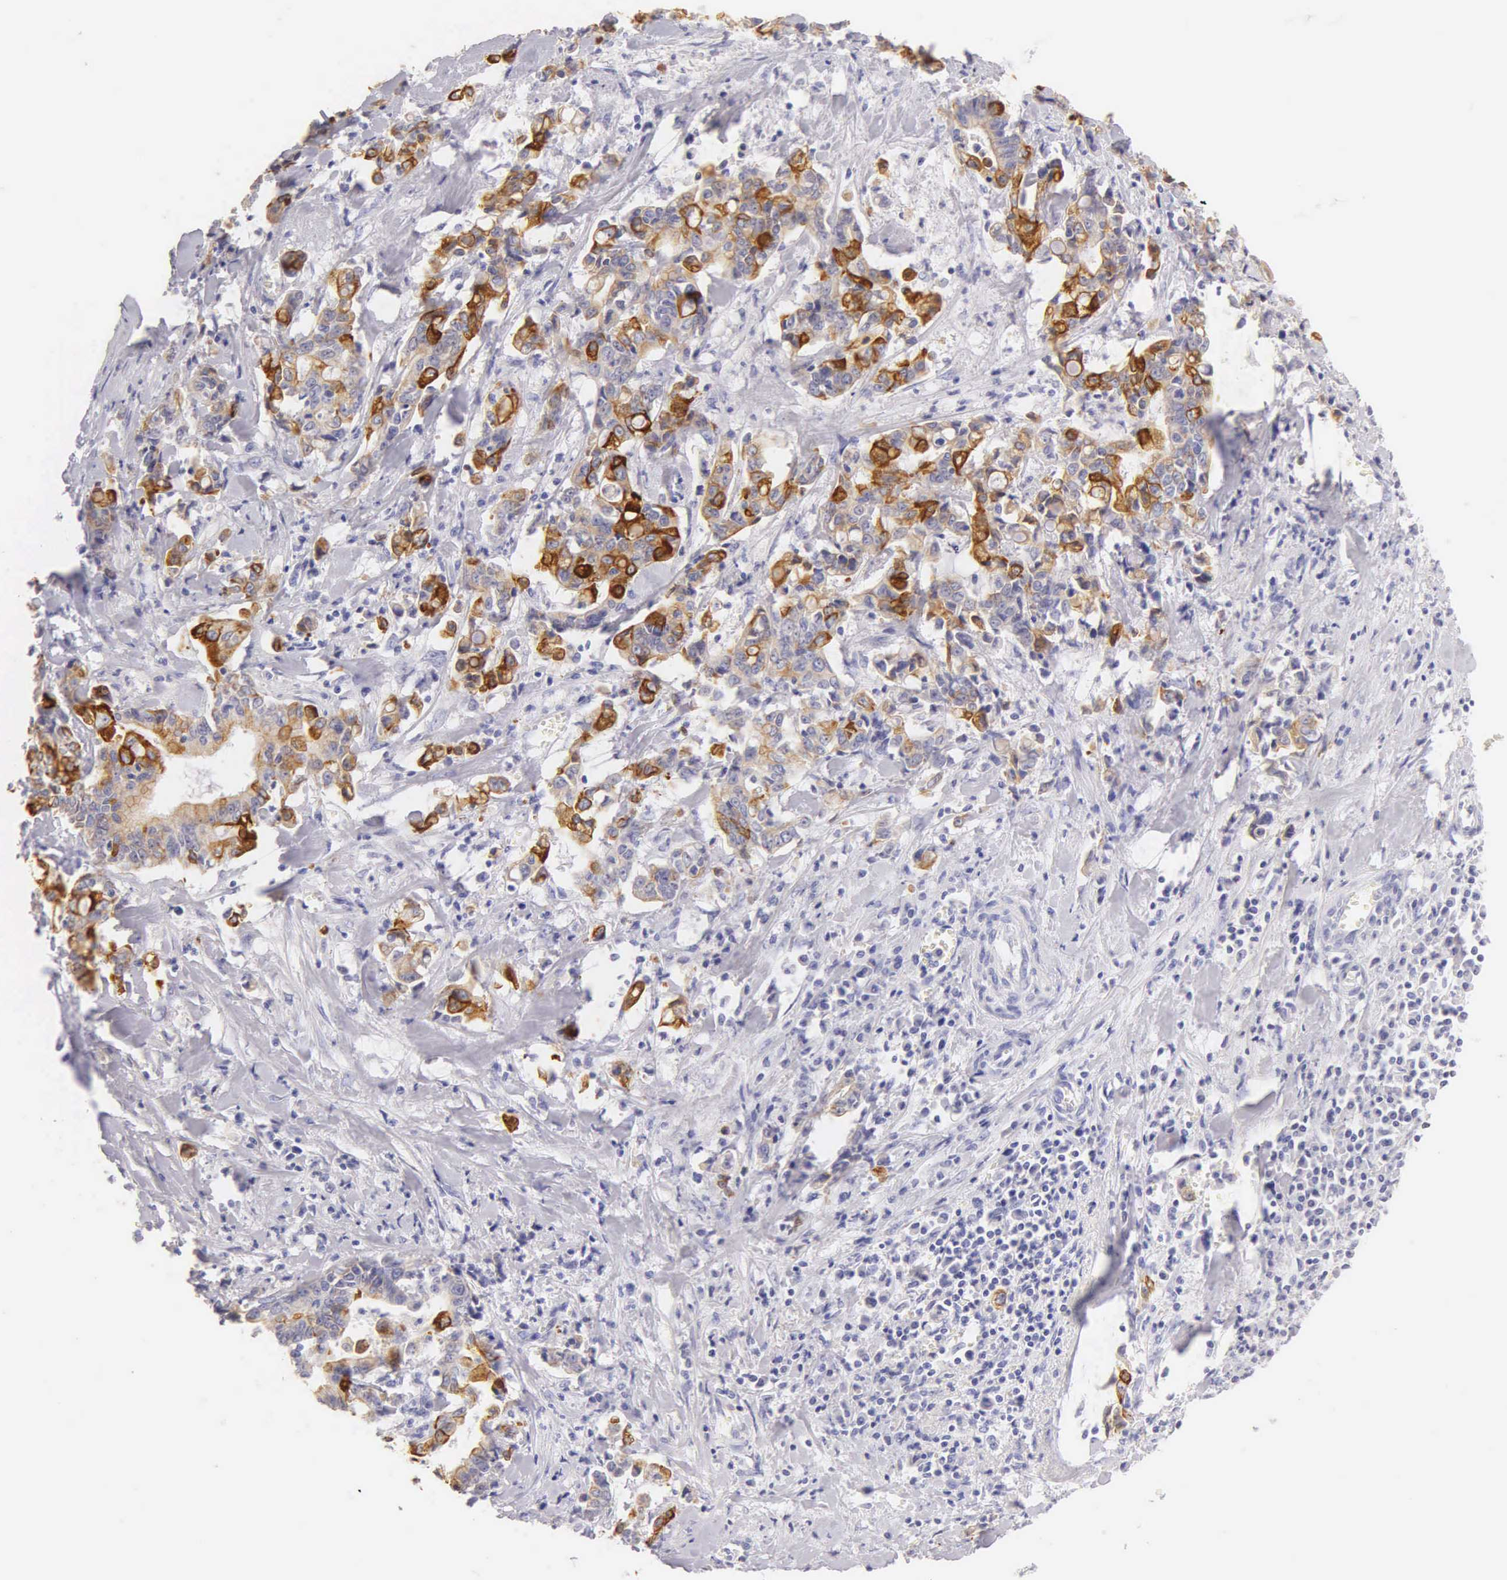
{"staining": {"intensity": "moderate", "quantity": "25%-75%", "location": "cytoplasmic/membranous"}, "tissue": "liver cancer", "cell_type": "Tumor cells", "image_type": "cancer", "snomed": [{"axis": "morphology", "description": "Cholangiocarcinoma"}, {"axis": "topography", "description": "Liver"}], "caption": "Liver cholangiocarcinoma stained for a protein (brown) shows moderate cytoplasmic/membranous positive staining in about 25%-75% of tumor cells.", "gene": "KRT17", "patient": {"sex": "male", "age": 57}}